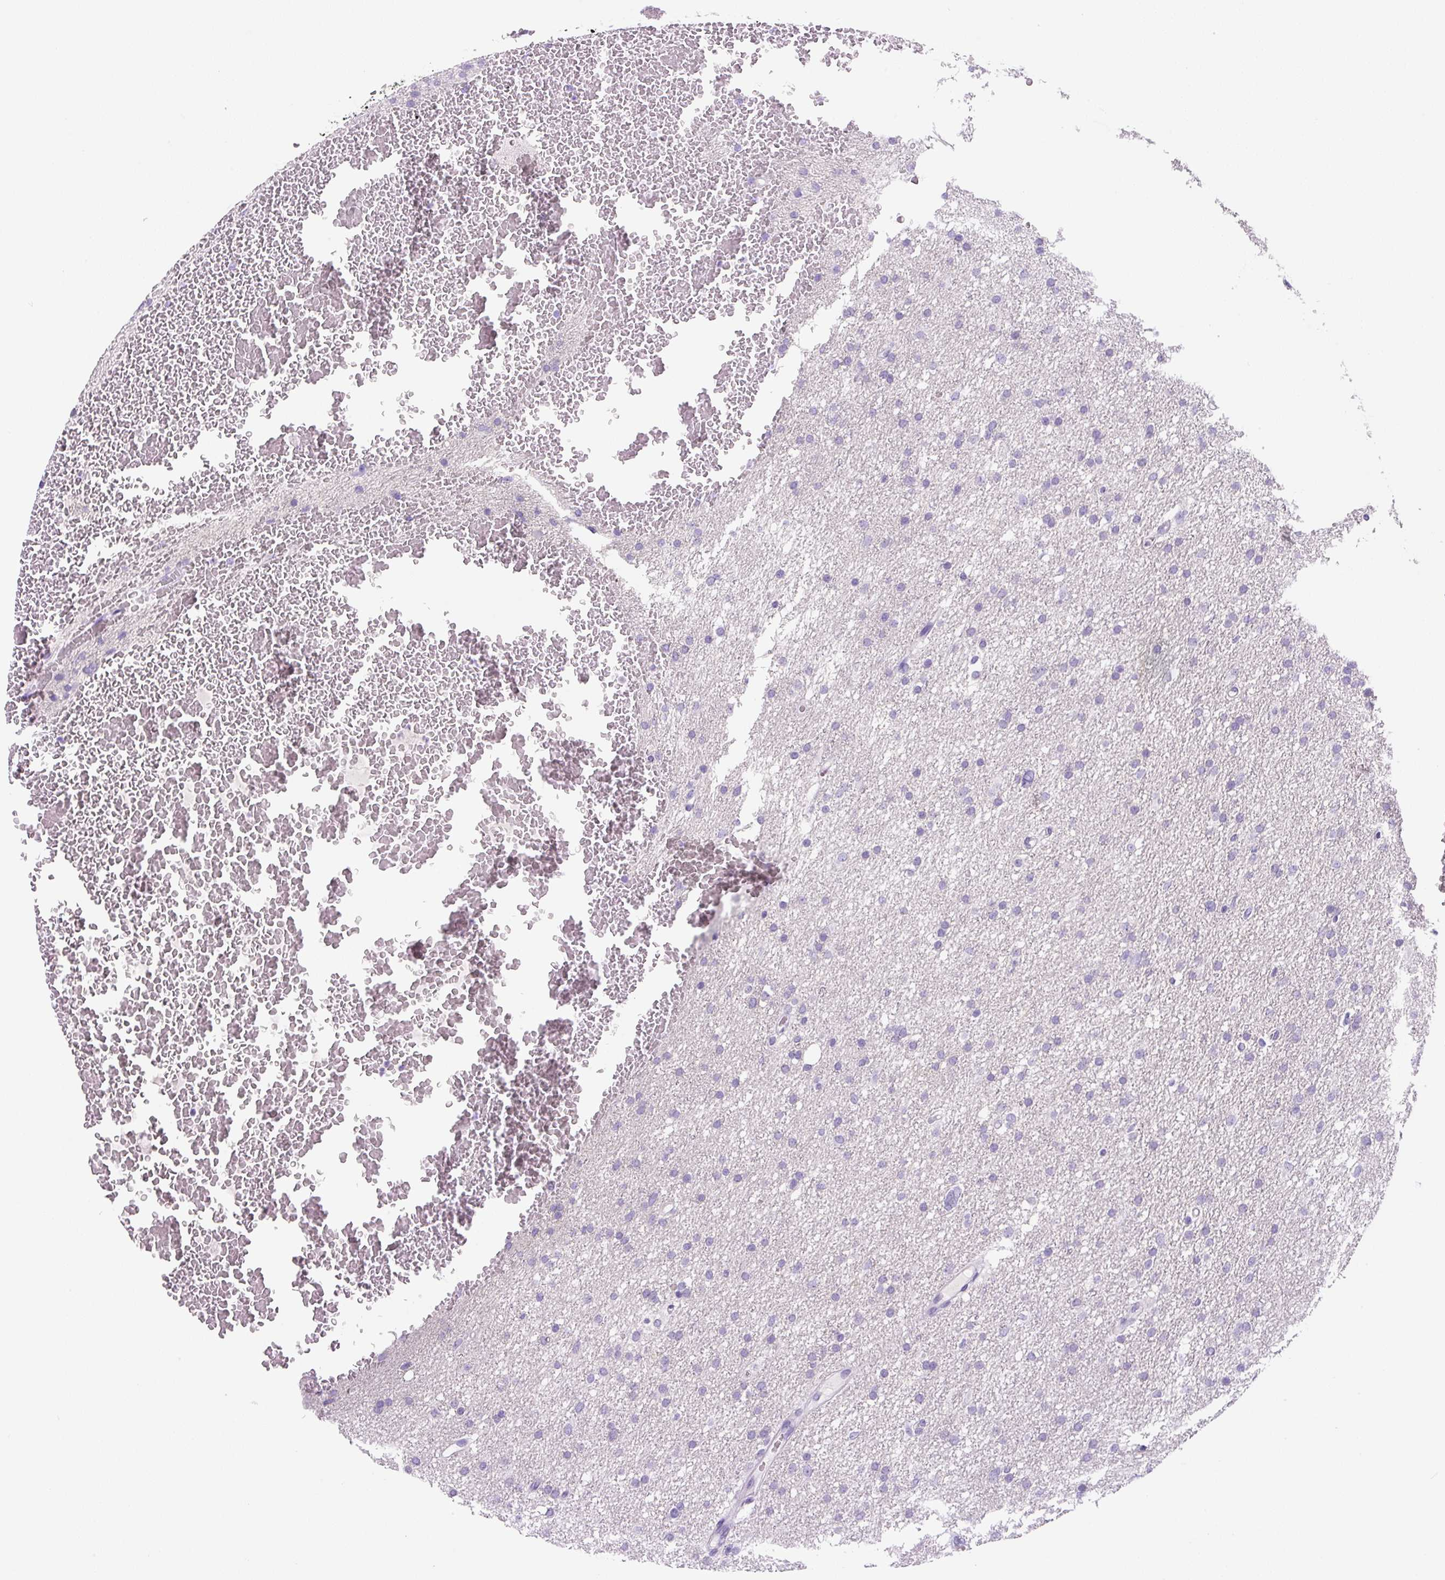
{"staining": {"intensity": "negative", "quantity": "none", "location": "none"}, "tissue": "glioma", "cell_type": "Tumor cells", "image_type": "cancer", "snomed": [{"axis": "morphology", "description": "Glioma, malignant, High grade"}, {"axis": "topography", "description": "Cerebral cortex"}], "caption": "Immunohistochemical staining of glioma exhibits no significant expression in tumor cells.", "gene": "PRRT1", "patient": {"sex": "female", "age": 36}}